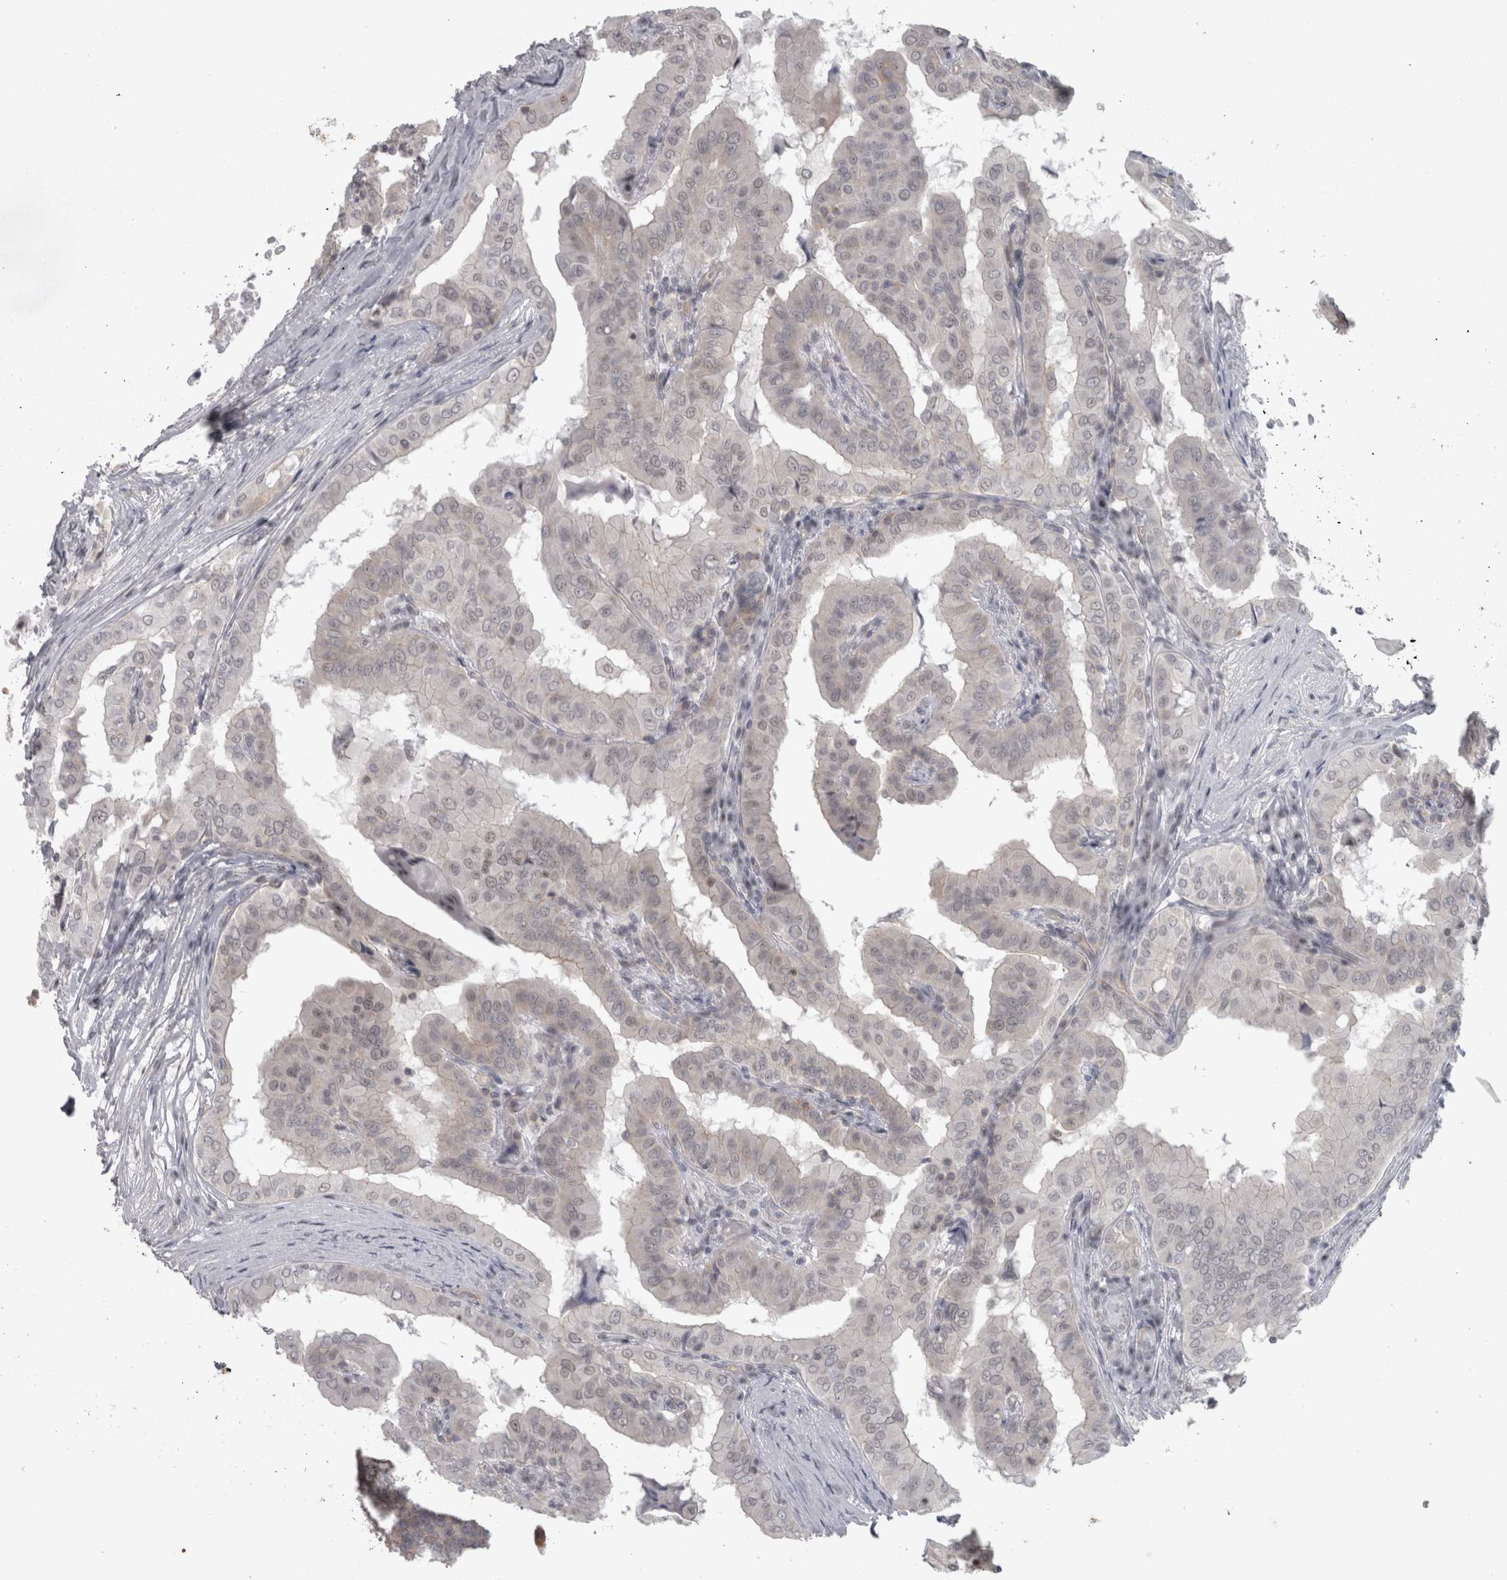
{"staining": {"intensity": "weak", "quantity": "25%-75%", "location": "cytoplasmic/membranous"}, "tissue": "thyroid cancer", "cell_type": "Tumor cells", "image_type": "cancer", "snomed": [{"axis": "morphology", "description": "Papillary adenocarcinoma, NOS"}, {"axis": "topography", "description": "Thyroid gland"}], "caption": "The immunohistochemical stain highlights weak cytoplasmic/membranous staining in tumor cells of papillary adenocarcinoma (thyroid) tissue.", "gene": "PPP1R12B", "patient": {"sex": "male", "age": 33}}